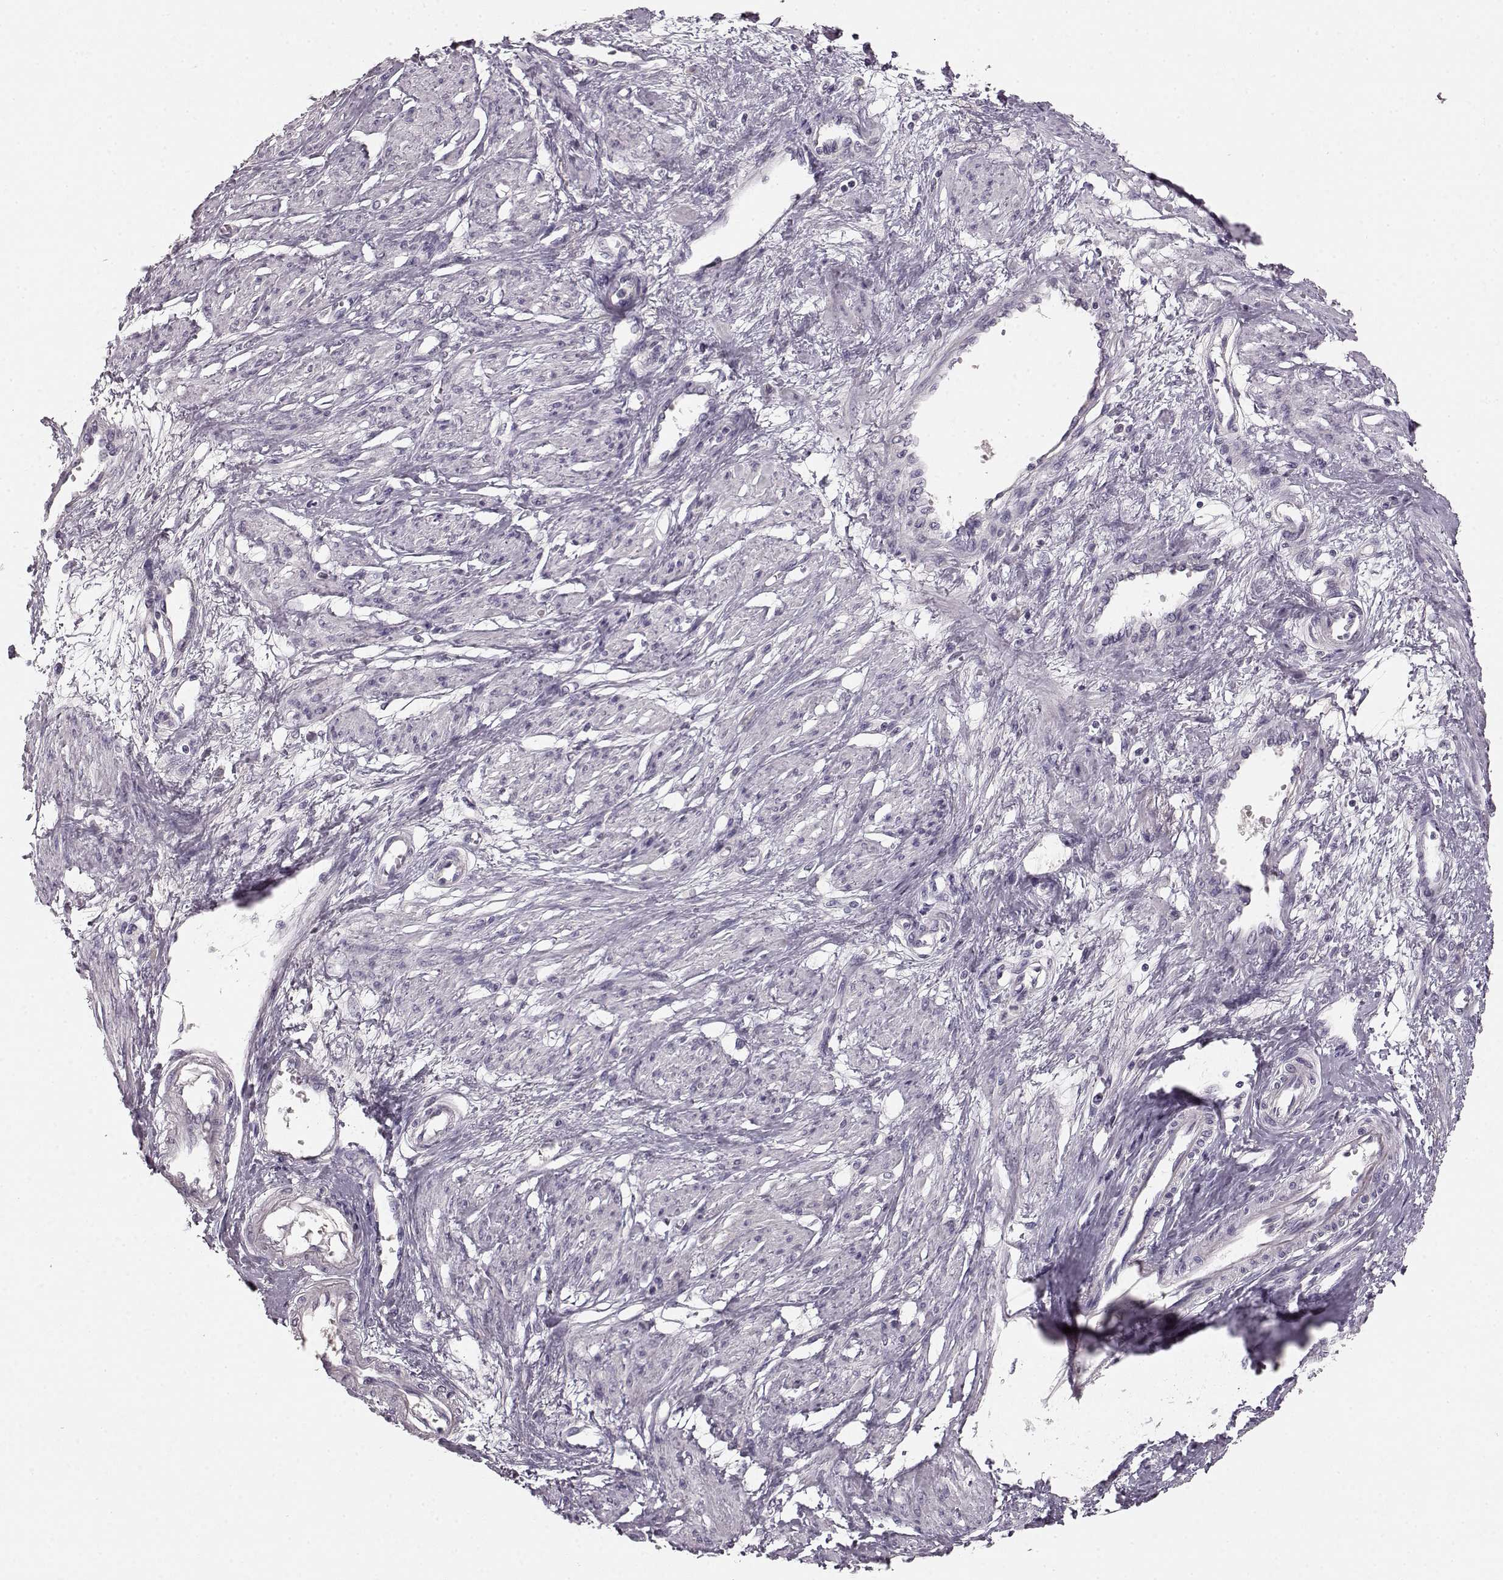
{"staining": {"intensity": "negative", "quantity": "none", "location": "none"}, "tissue": "smooth muscle", "cell_type": "Smooth muscle cells", "image_type": "normal", "snomed": [{"axis": "morphology", "description": "Normal tissue, NOS"}, {"axis": "topography", "description": "Smooth muscle"}, {"axis": "topography", "description": "Uterus"}], "caption": "Protein analysis of normal smooth muscle reveals no significant expression in smooth muscle cells.", "gene": "BFSP2", "patient": {"sex": "female", "age": 39}}